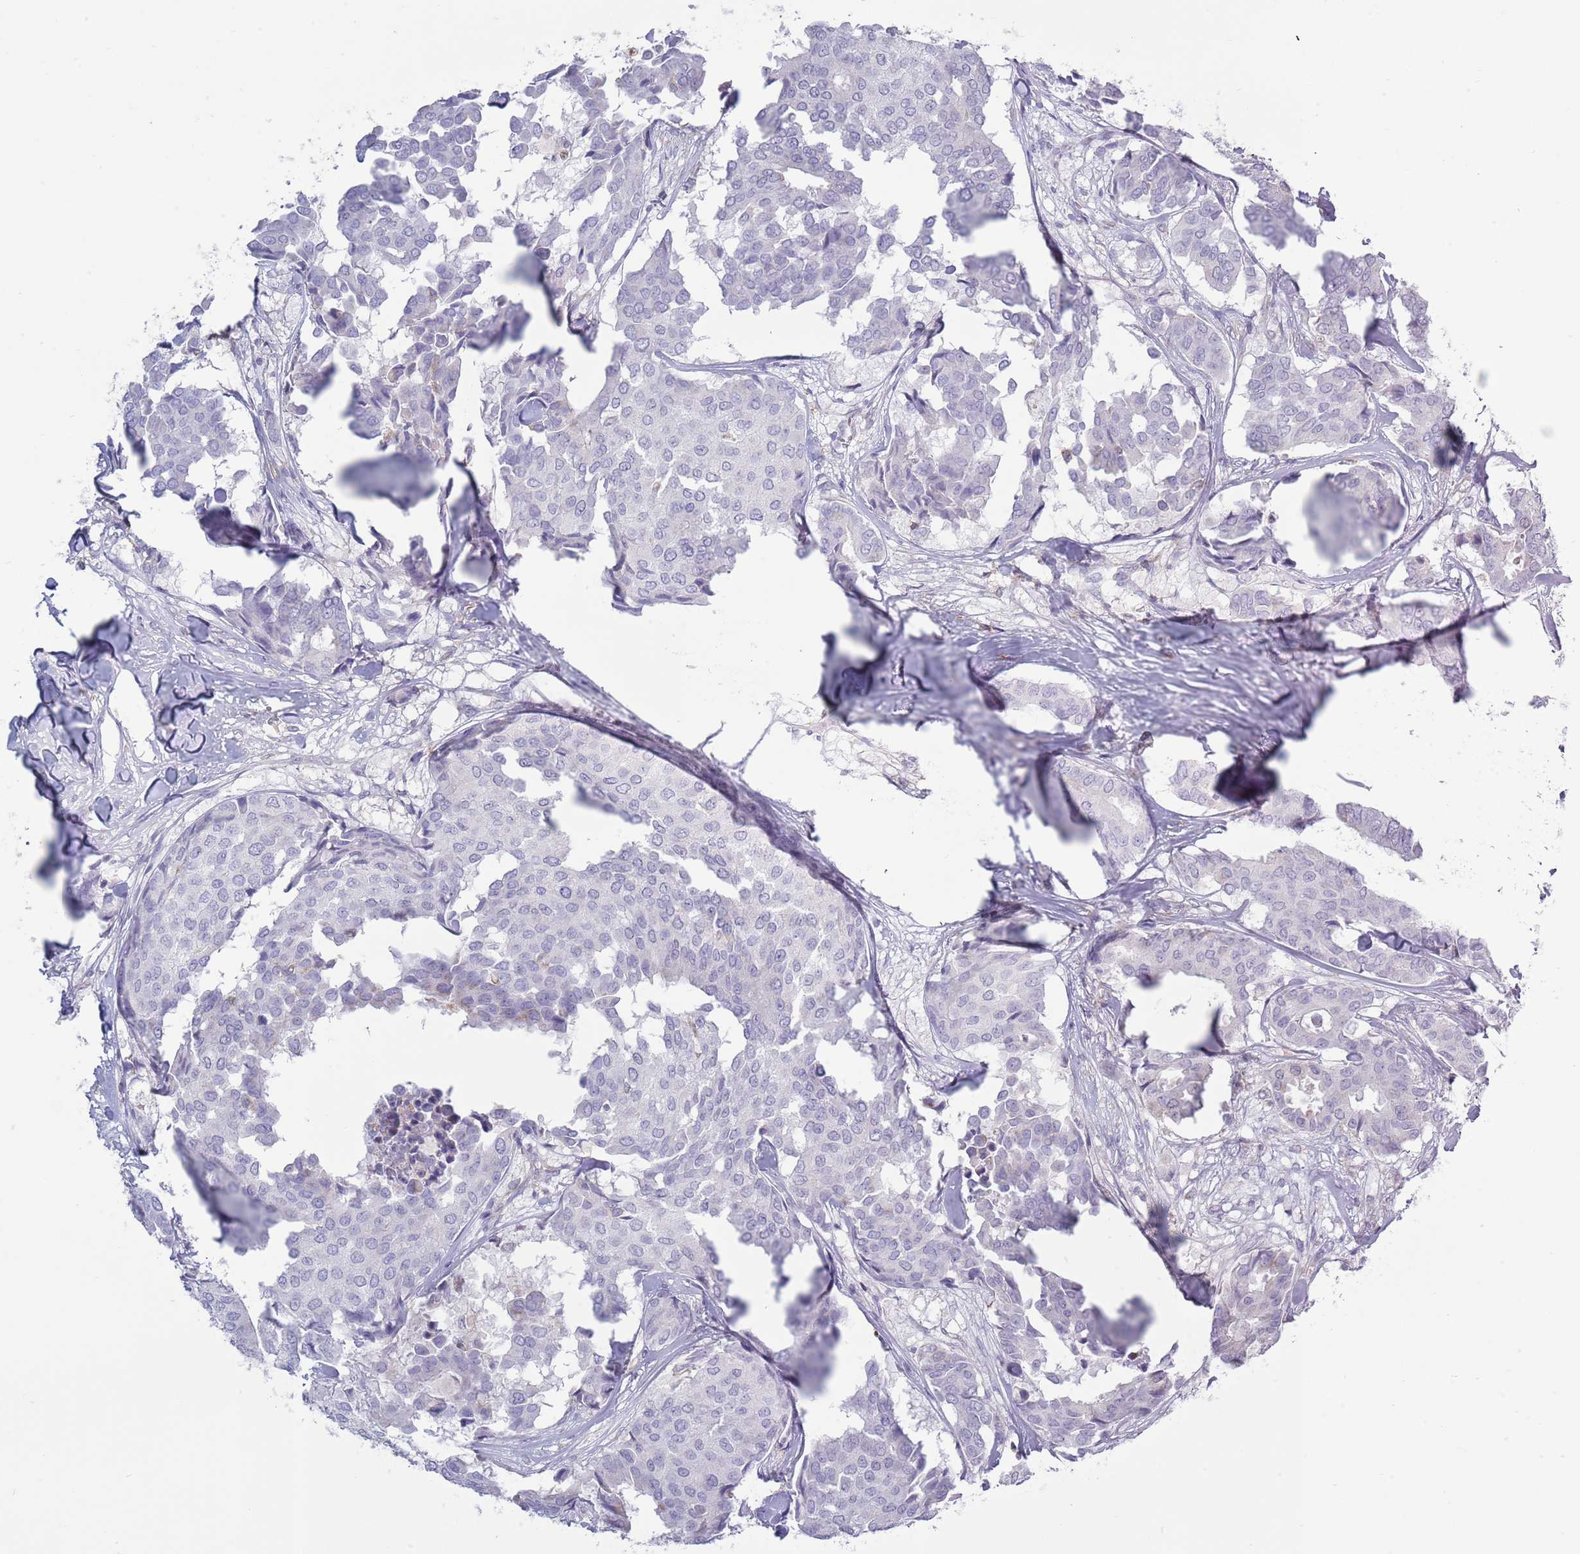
{"staining": {"intensity": "negative", "quantity": "none", "location": "none"}, "tissue": "breast cancer", "cell_type": "Tumor cells", "image_type": "cancer", "snomed": [{"axis": "morphology", "description": "Duct carcinoma"}, {"axis": "topography", "description": "Breast"}], "caption": "An image of breast cancer (infiltrating ductal carcinoma) stained for a protein displays no brown staining in tumor cells.", "gene": "ACSBG1", "patient": {"sex": "female", "age": 75}}